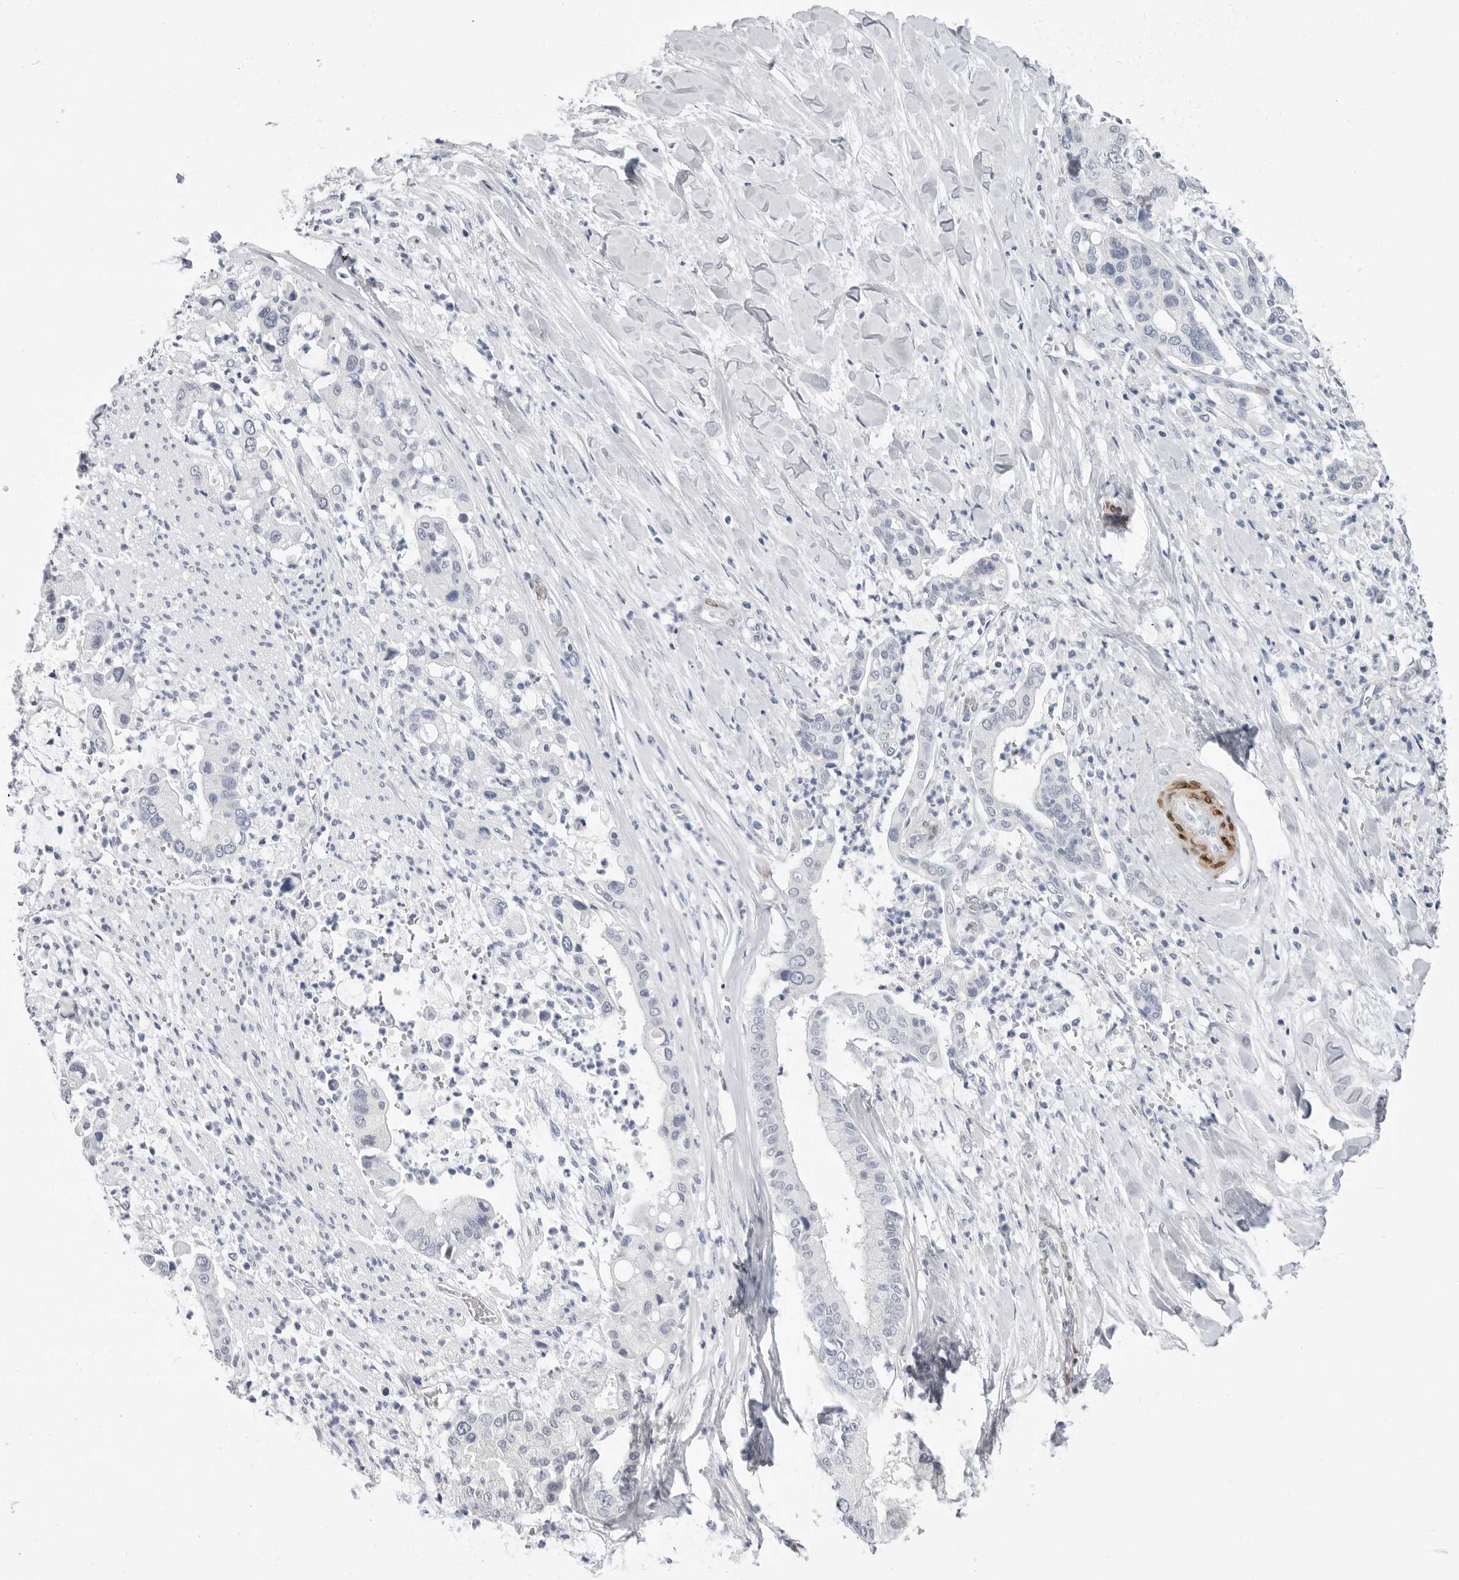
{"staining": {"intensity": "negative", "quantity": "none", "location": "none"}, "tissue": "liver cancer", "cell_type": "Tumor cells", "image_type": "cancer", "snomed": [{"axis": "morphology", "description": "Cholangiocarcinoma"}, {"axis": "topography", "description": "Liver"}], "caption": "The micrograph shows no staining of tumor cells in liver cholangiocarcinoma.", "gene": "PLN", "patient": {"sex": "female", "age": 54}}